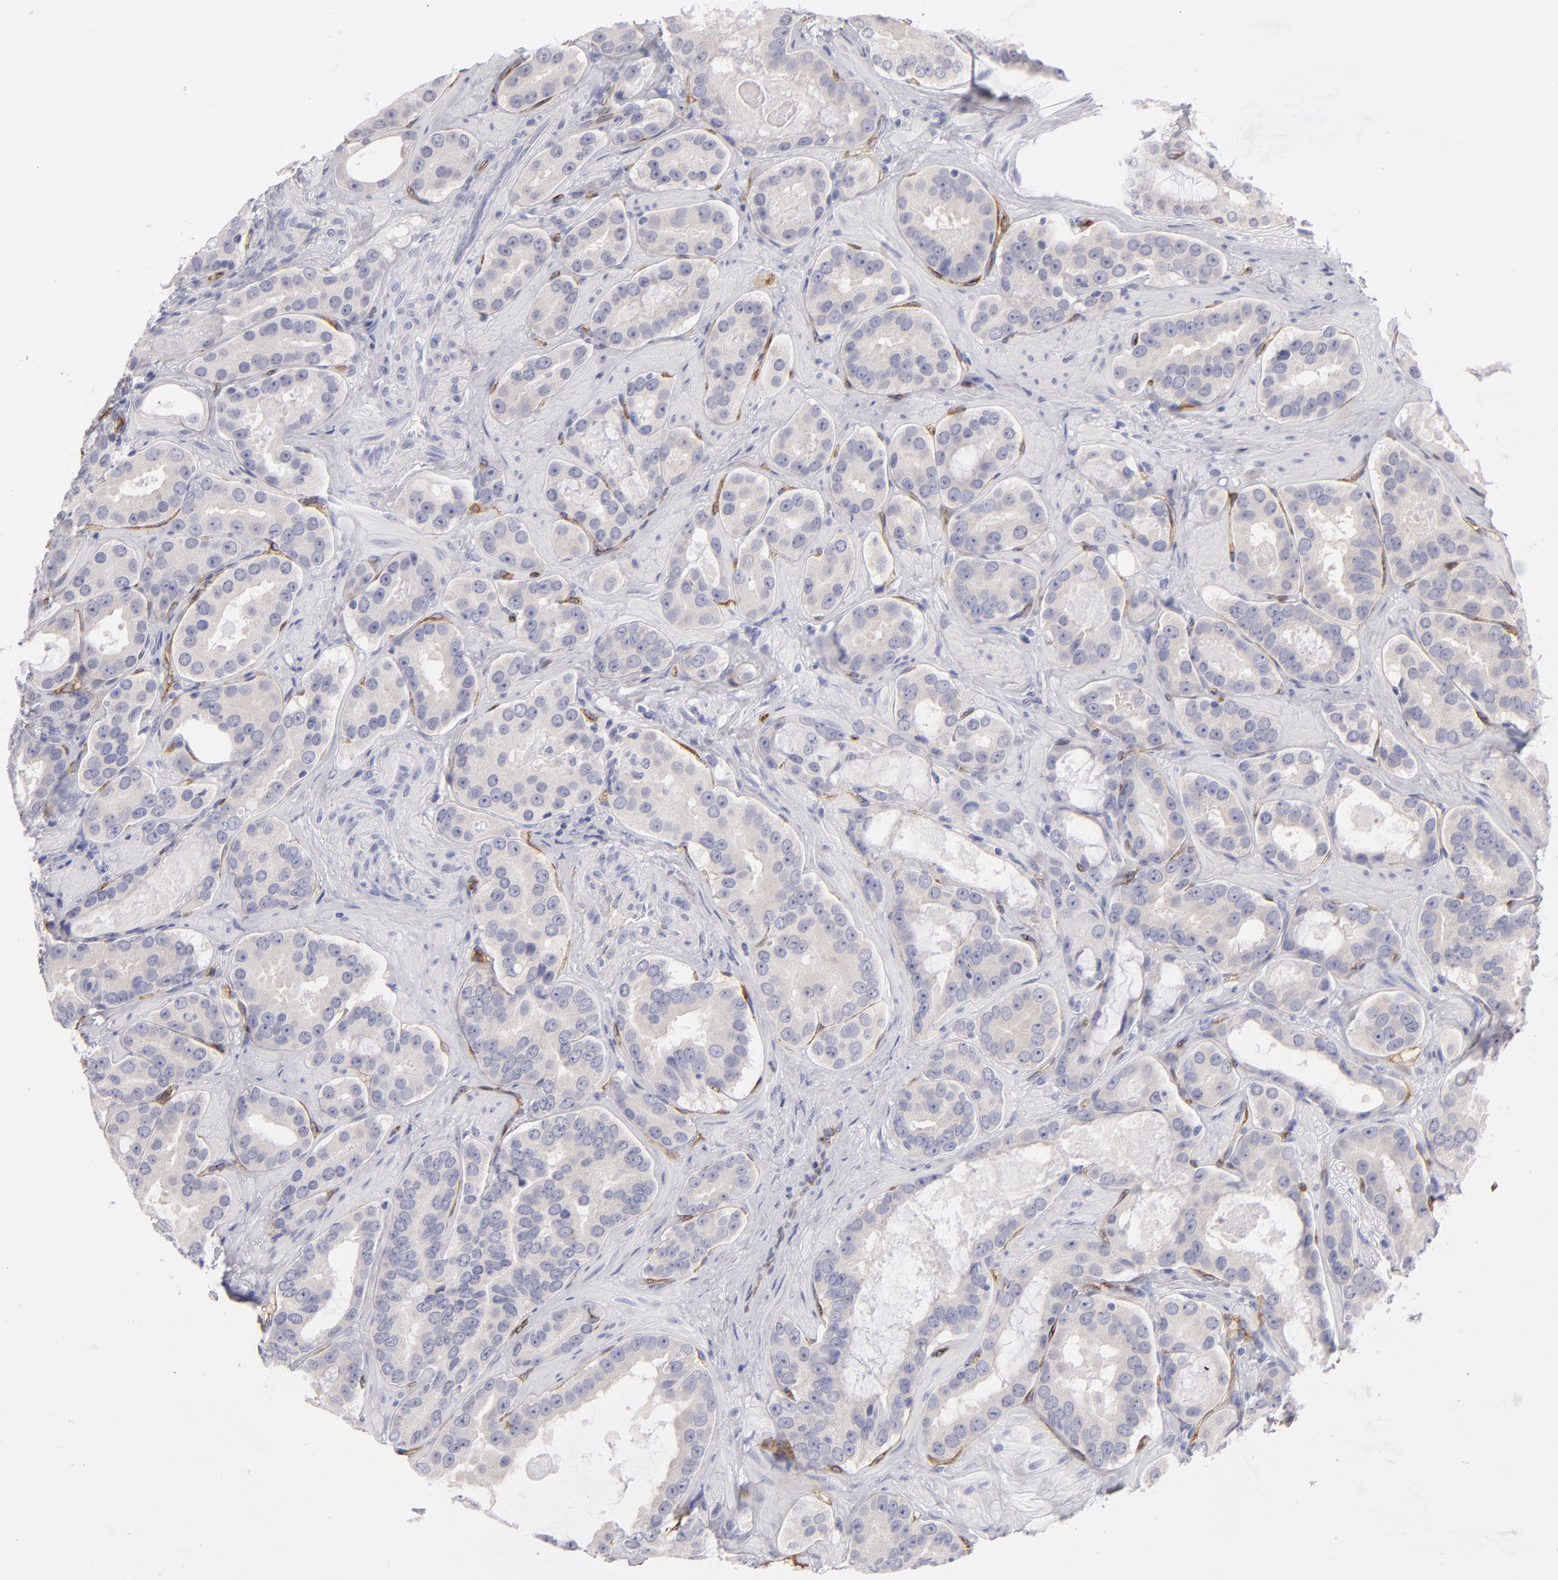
{"staining": {"intensity": "negative", "quantity": "none", "location": "none"}, "tissue": "prostate cancer", "cell_type": "Tumor cells", "image_type": "cancer", "snomed": [{"axis": "morphology", "description": "Adenocarcinoma, Low grade"}, {"axis": "topography", "description": "Prostate"}], "caption": "Immunohistochemistry (IHC) histopathology image of human prostate cancer stained for a protein (brown), which shows no staining in tumor cells.", "gene": "PLVAP", "patient": {"sex": "male", "age": 59}}